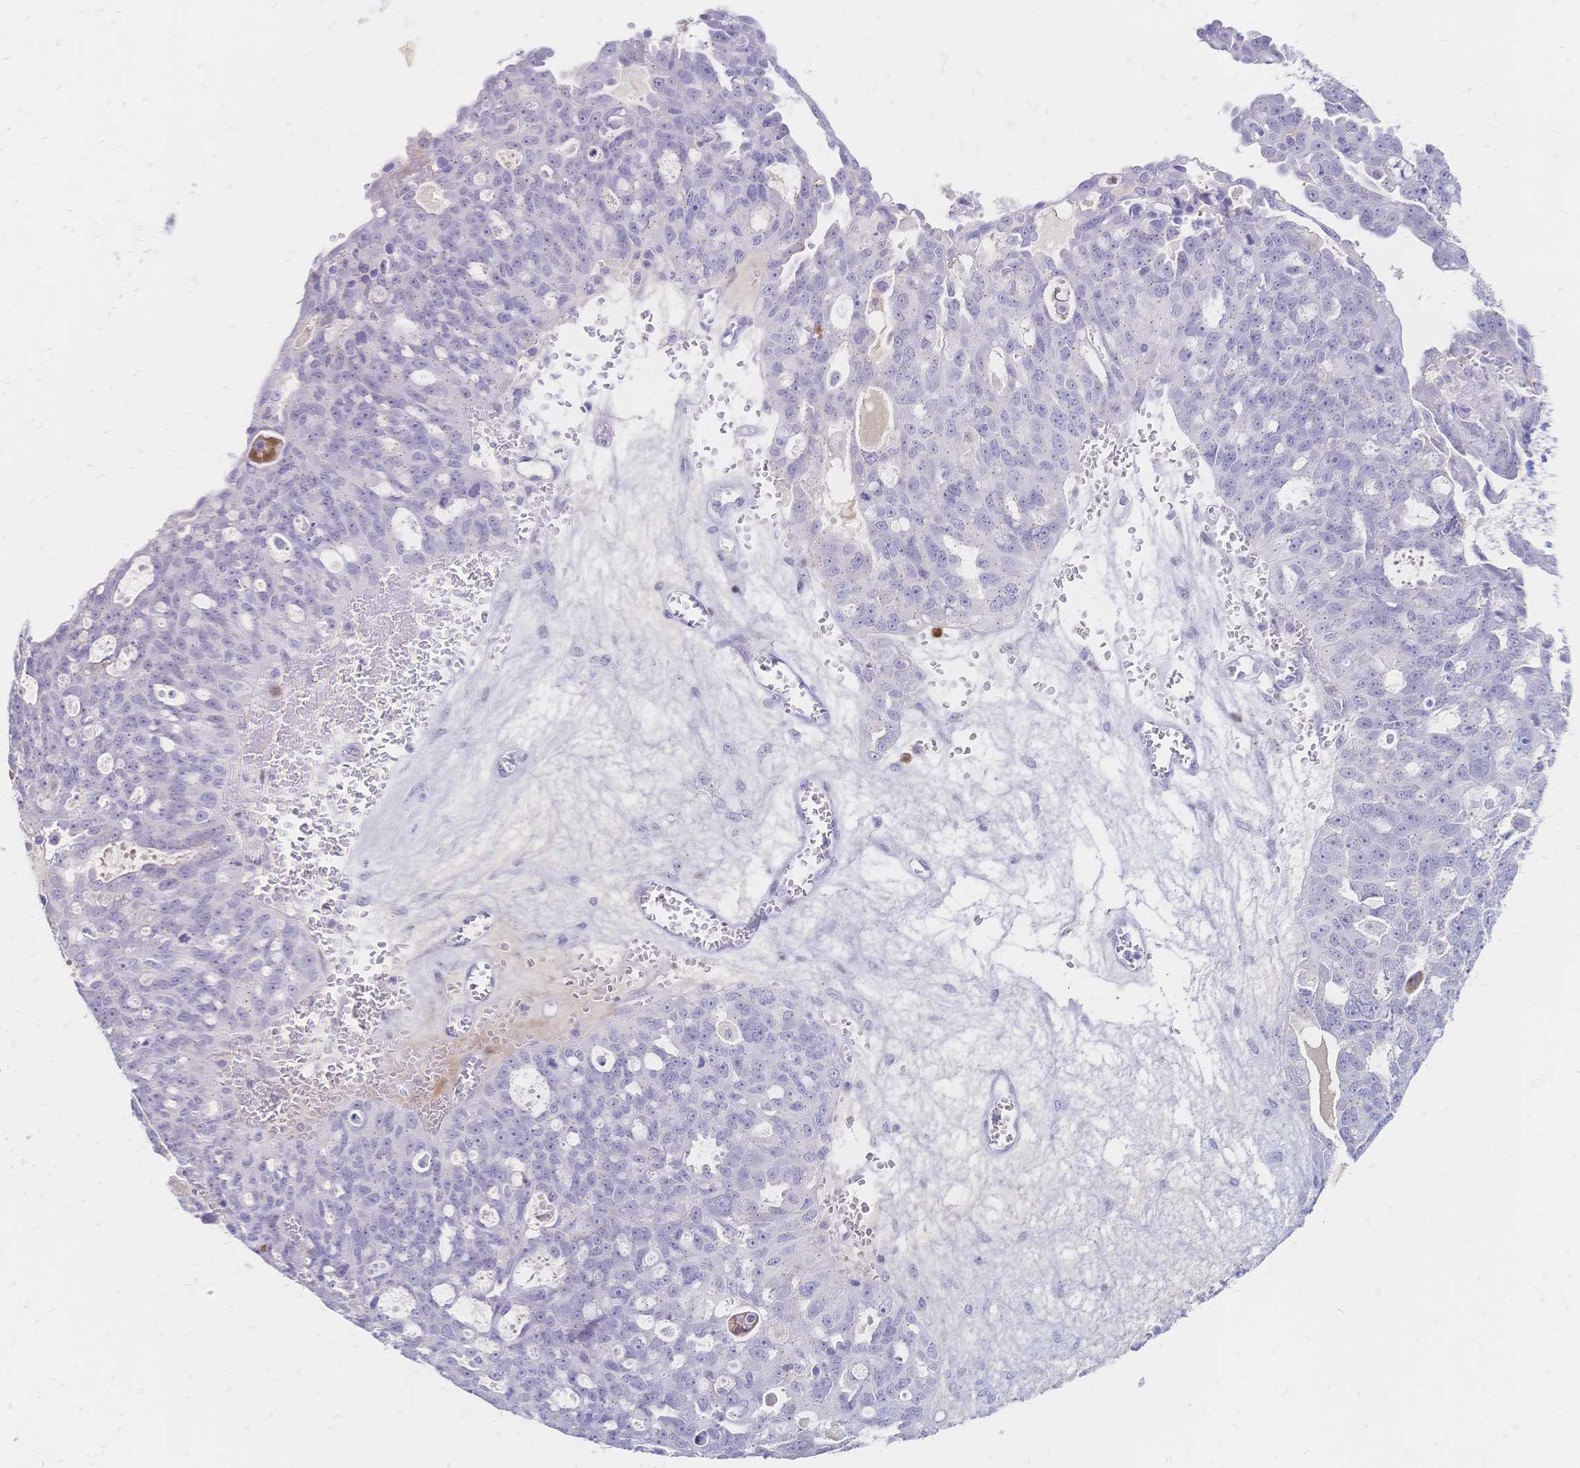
{"staining": {"intensity": "negative", "quantity": "none", "location": "none"}, "tissue": "ovarian cancer", "cell_type": "Tumor cells", "image_type": "cancer", "snomed": [{"axis": "morphology", "description": "Carcinoma, endometroid"}, {"axis": "topography", "description": "Ovary"}], "caption": "This histopathology image is of endometroid carcinoma (ovarian) stained with immunohistochemistry (IHC) to label a protein in brown with the nuclei are counter-stained blue. There is no expression in tumor cells.", "gene": "PSORS1C2", "patient": {"sex": "female", "age": 70}}